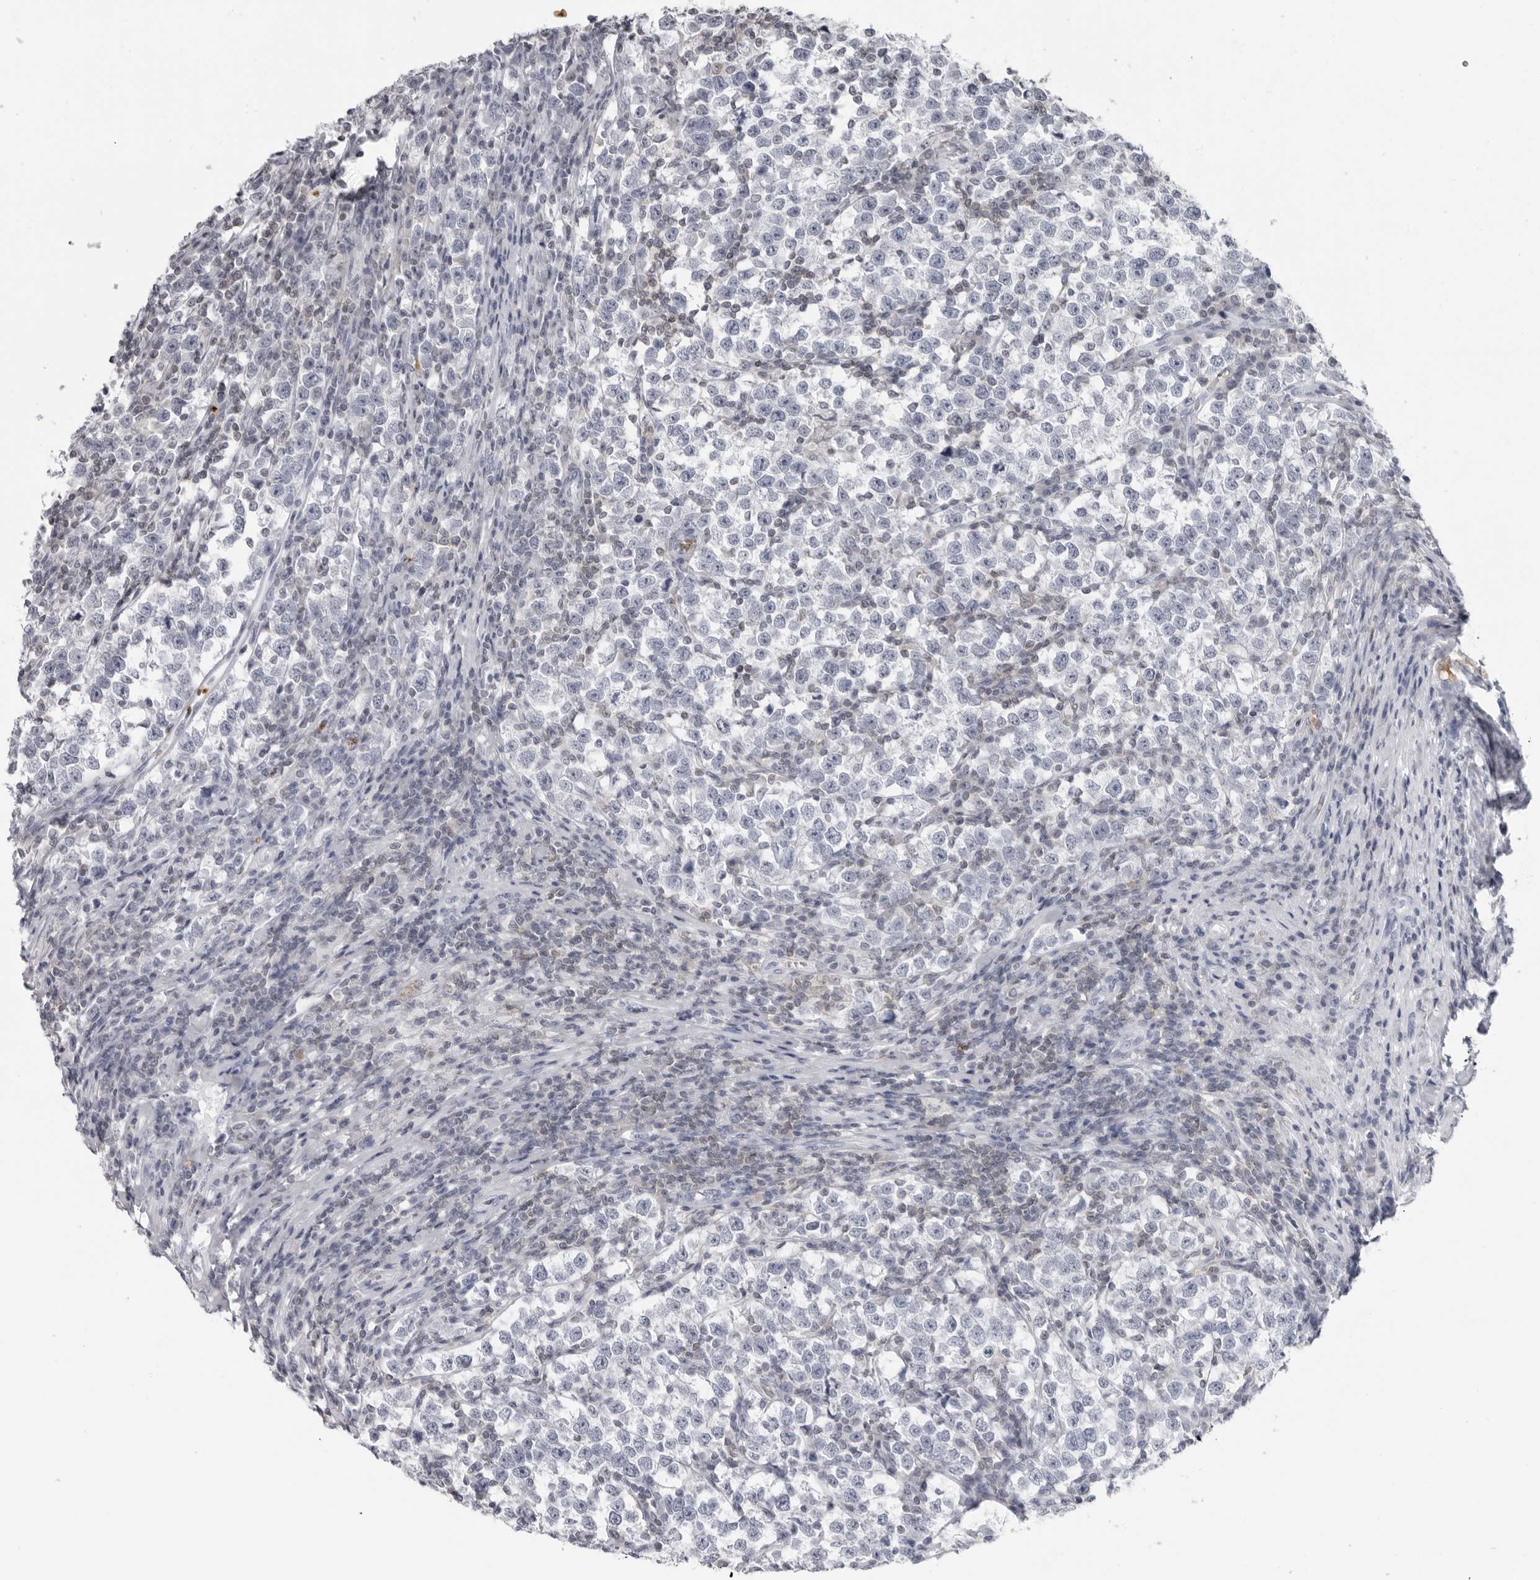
{"staining": {"intensity": "negative", "quantity": "none", "location": "none"}, "tissue": "testis cancer", "cell_type": "Tumor cells", "image_type": "cancer", "snomed": [{"axis": "morphology", "description": "Normal tissue, NOS"}, {"axis": "morphology", "description": "Seminoma, NOS"}, {"axis": "topography", "description": "Testis"}], "caption": "Immunohistochemistry (IHC) of testis seminoma demonstrates no expression in tumor cells. (Brightfield microscopy of DAB IHC at high magnification).", "gene": "EPB41", "patient": {"sex": "male", "age": 43}}